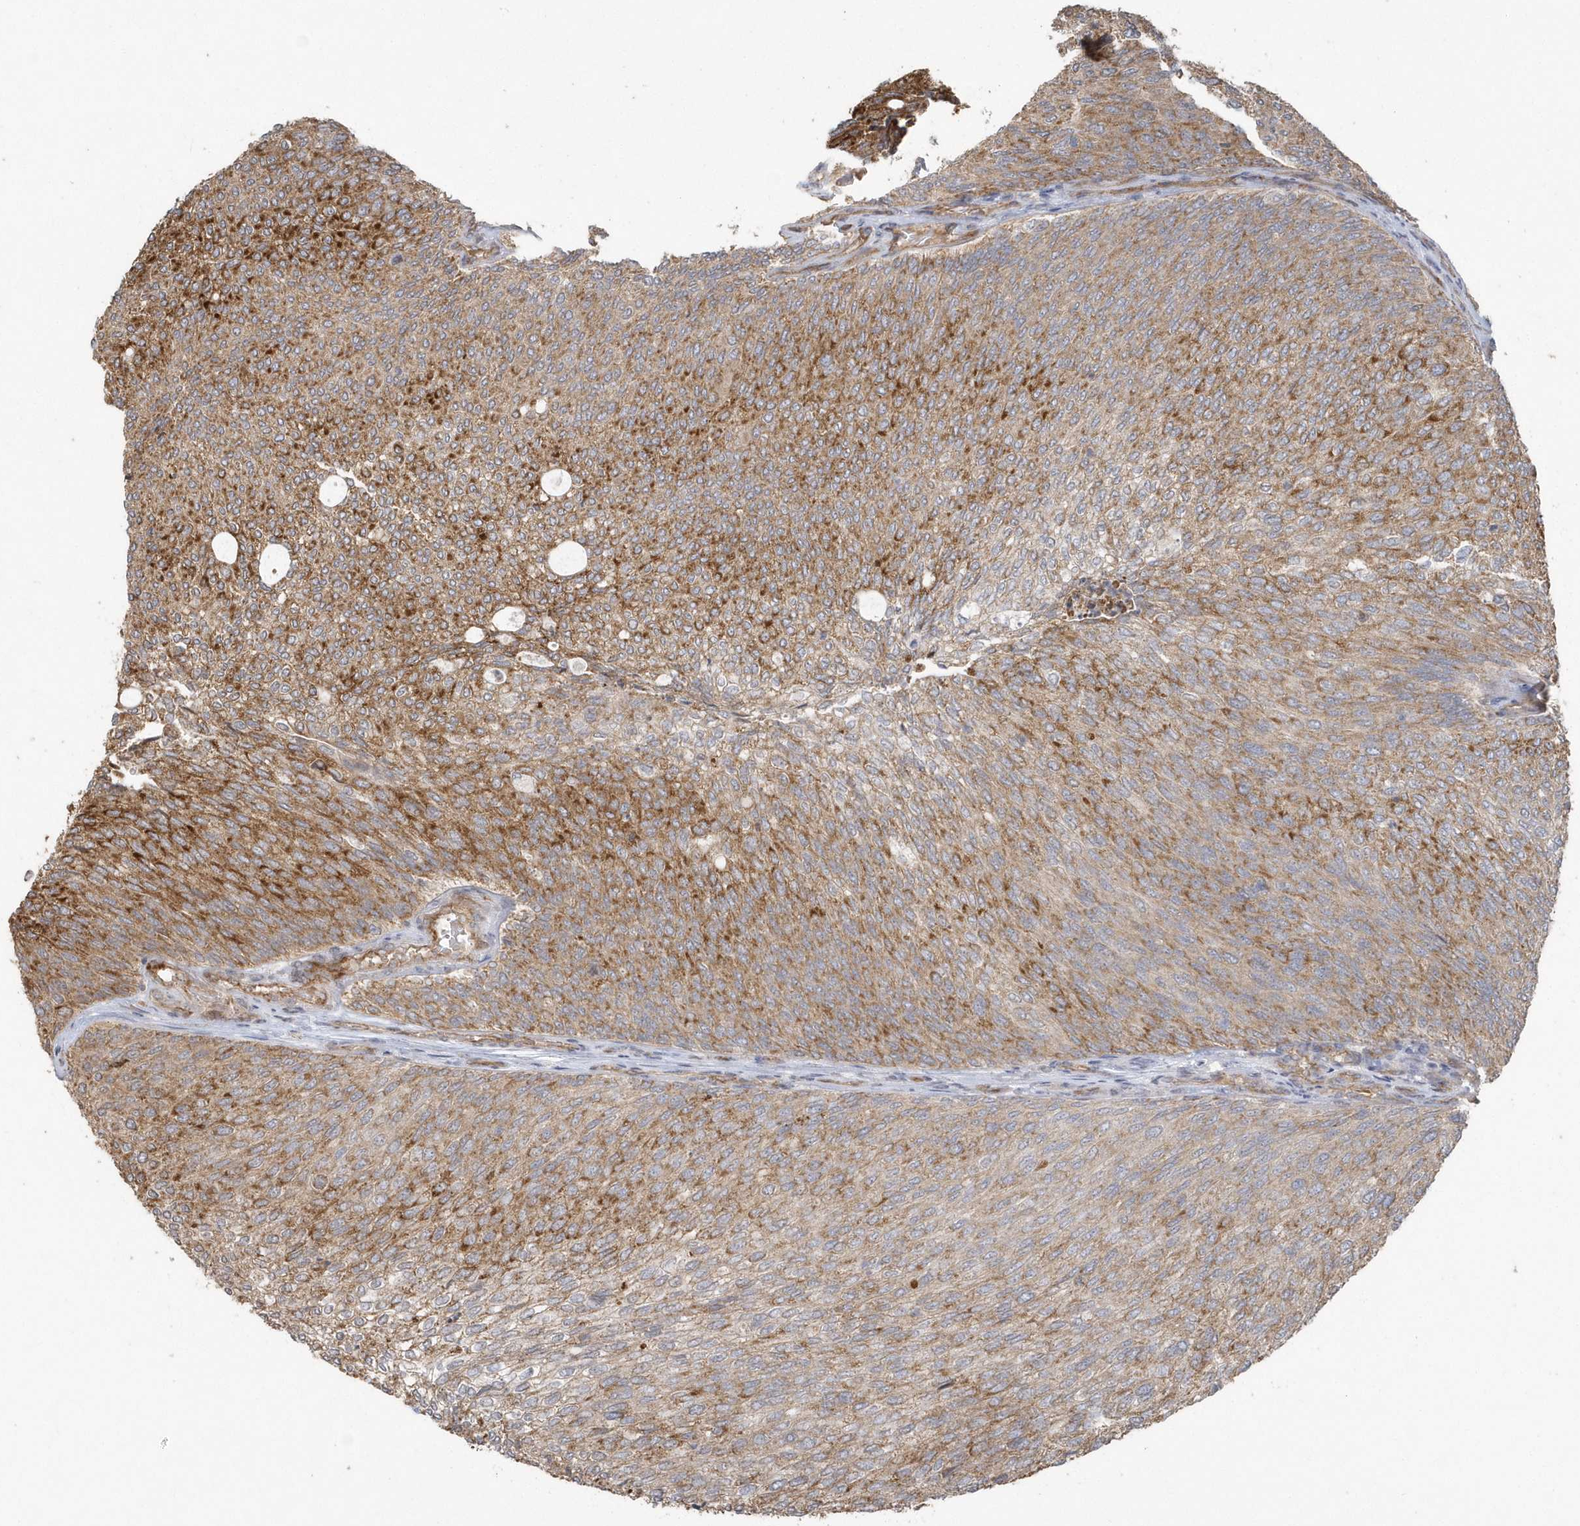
{"staining": {"intensity": "strong", "quantity": ">75%", "location": "cytoplasmic/membranous"}, "tissue": "urothelial cancer", "cell_type": "Tumor cells", "image_type": "cancer", "snomed": [{"axis": "morphology", "description": "Urothelial carcinoma, Low grade"}, {"axis": "topography", "description": "Urinary bladder"}], "caption": "Protein analysis of urothelial cancer tissue exhibits strong cytoplasmic/membranous positivity in about >75% of tumor cells. (Brightfield microscopy of DAB IHC at high magnification).", "gene": "HERPUD1", "patient": {"sex": "female", "age": 79}}